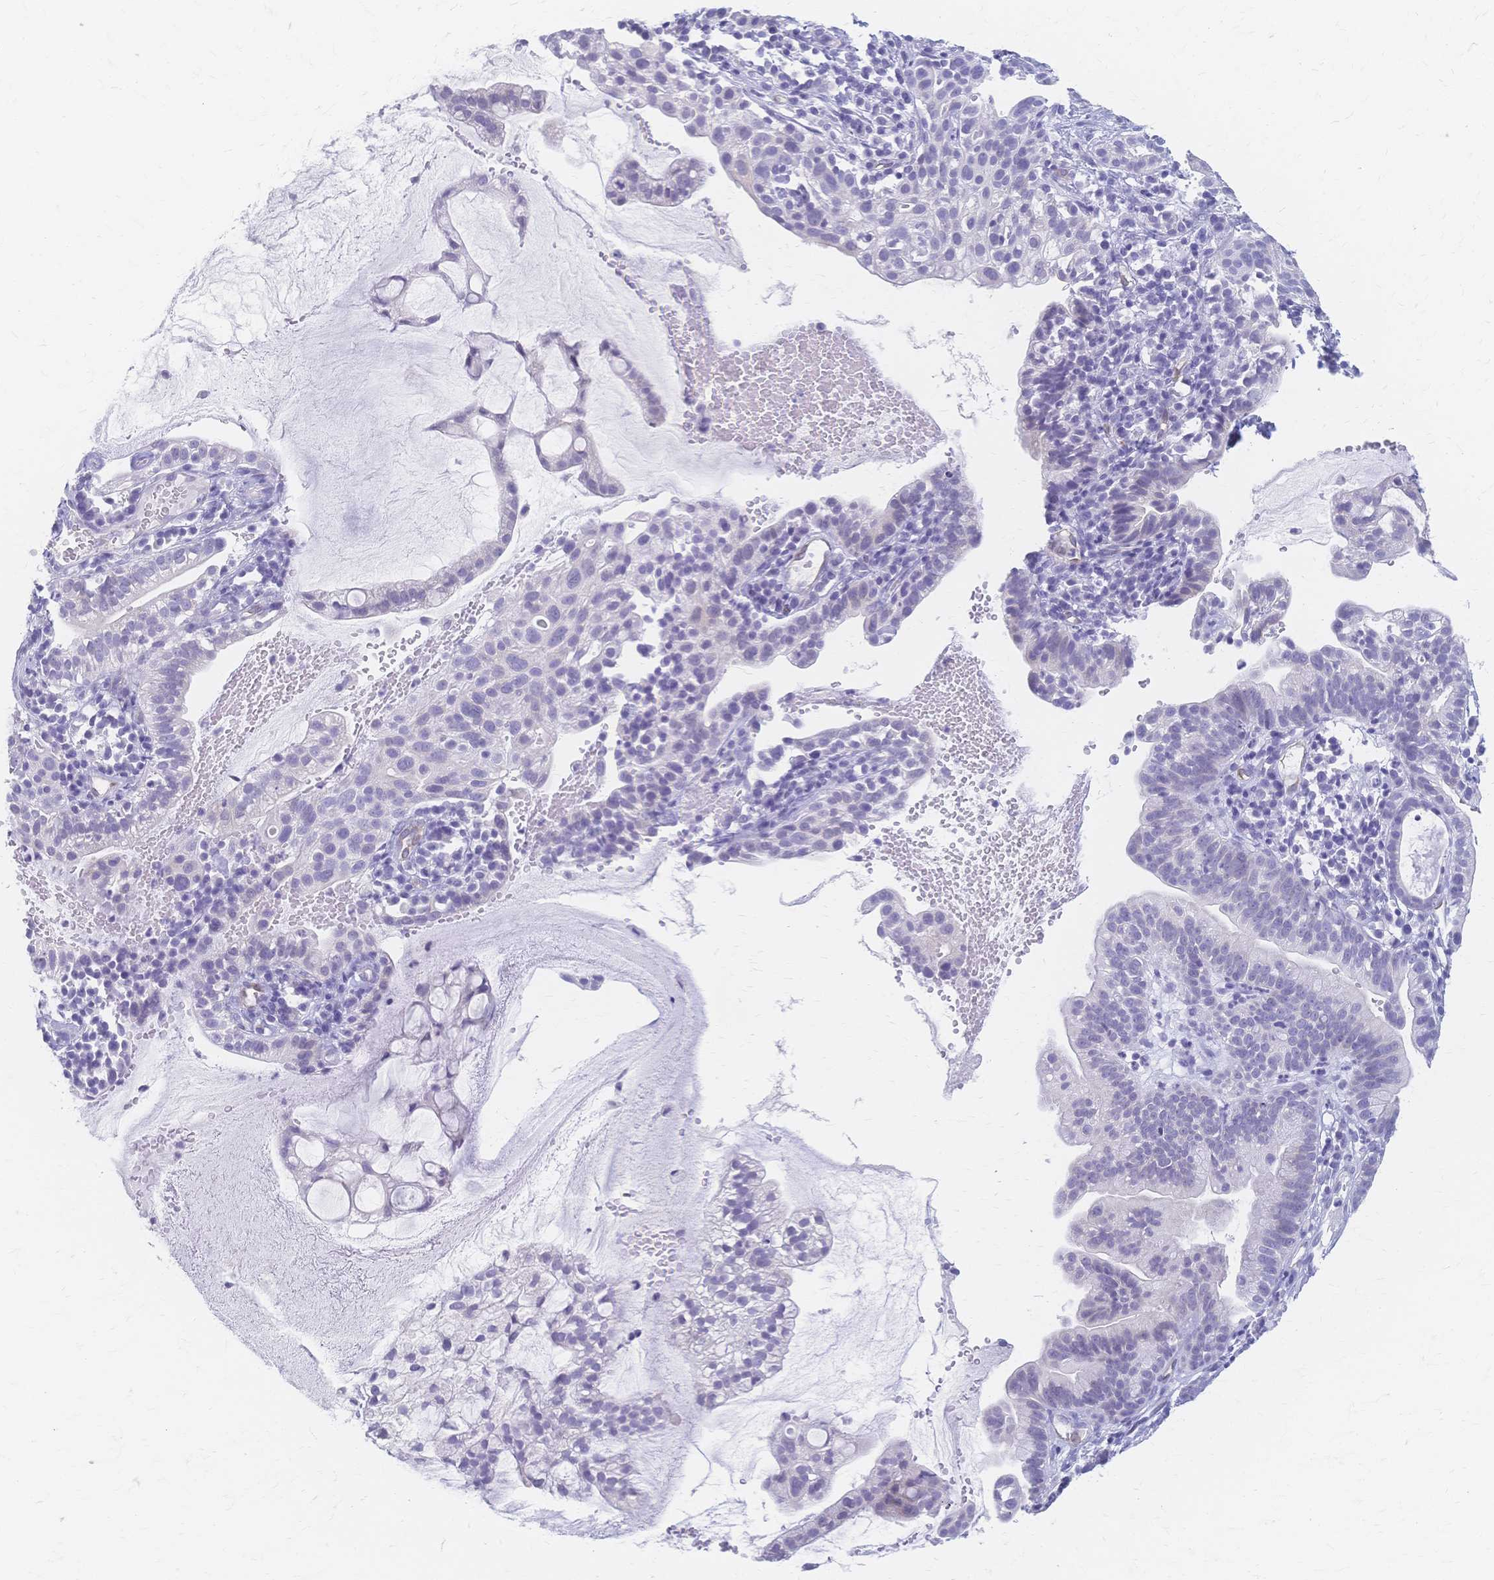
{"staining": {"intensity": "negative", "quantity": "none", "location": "none"}, "tissue": "cervical cancer", "cell_type": "Tumor cells", "image_type": "cancer", "snomed": [{"axis": "morphology", "description": "Adenocarcinoma, NOS"}, {"axis": "topography", "description": "Cervix"}], "caption": "There is no significant staining in tumor cells of cervical cancer.", "gene": "CYB5A", "patient": {"sex": "female", "age": 41}}